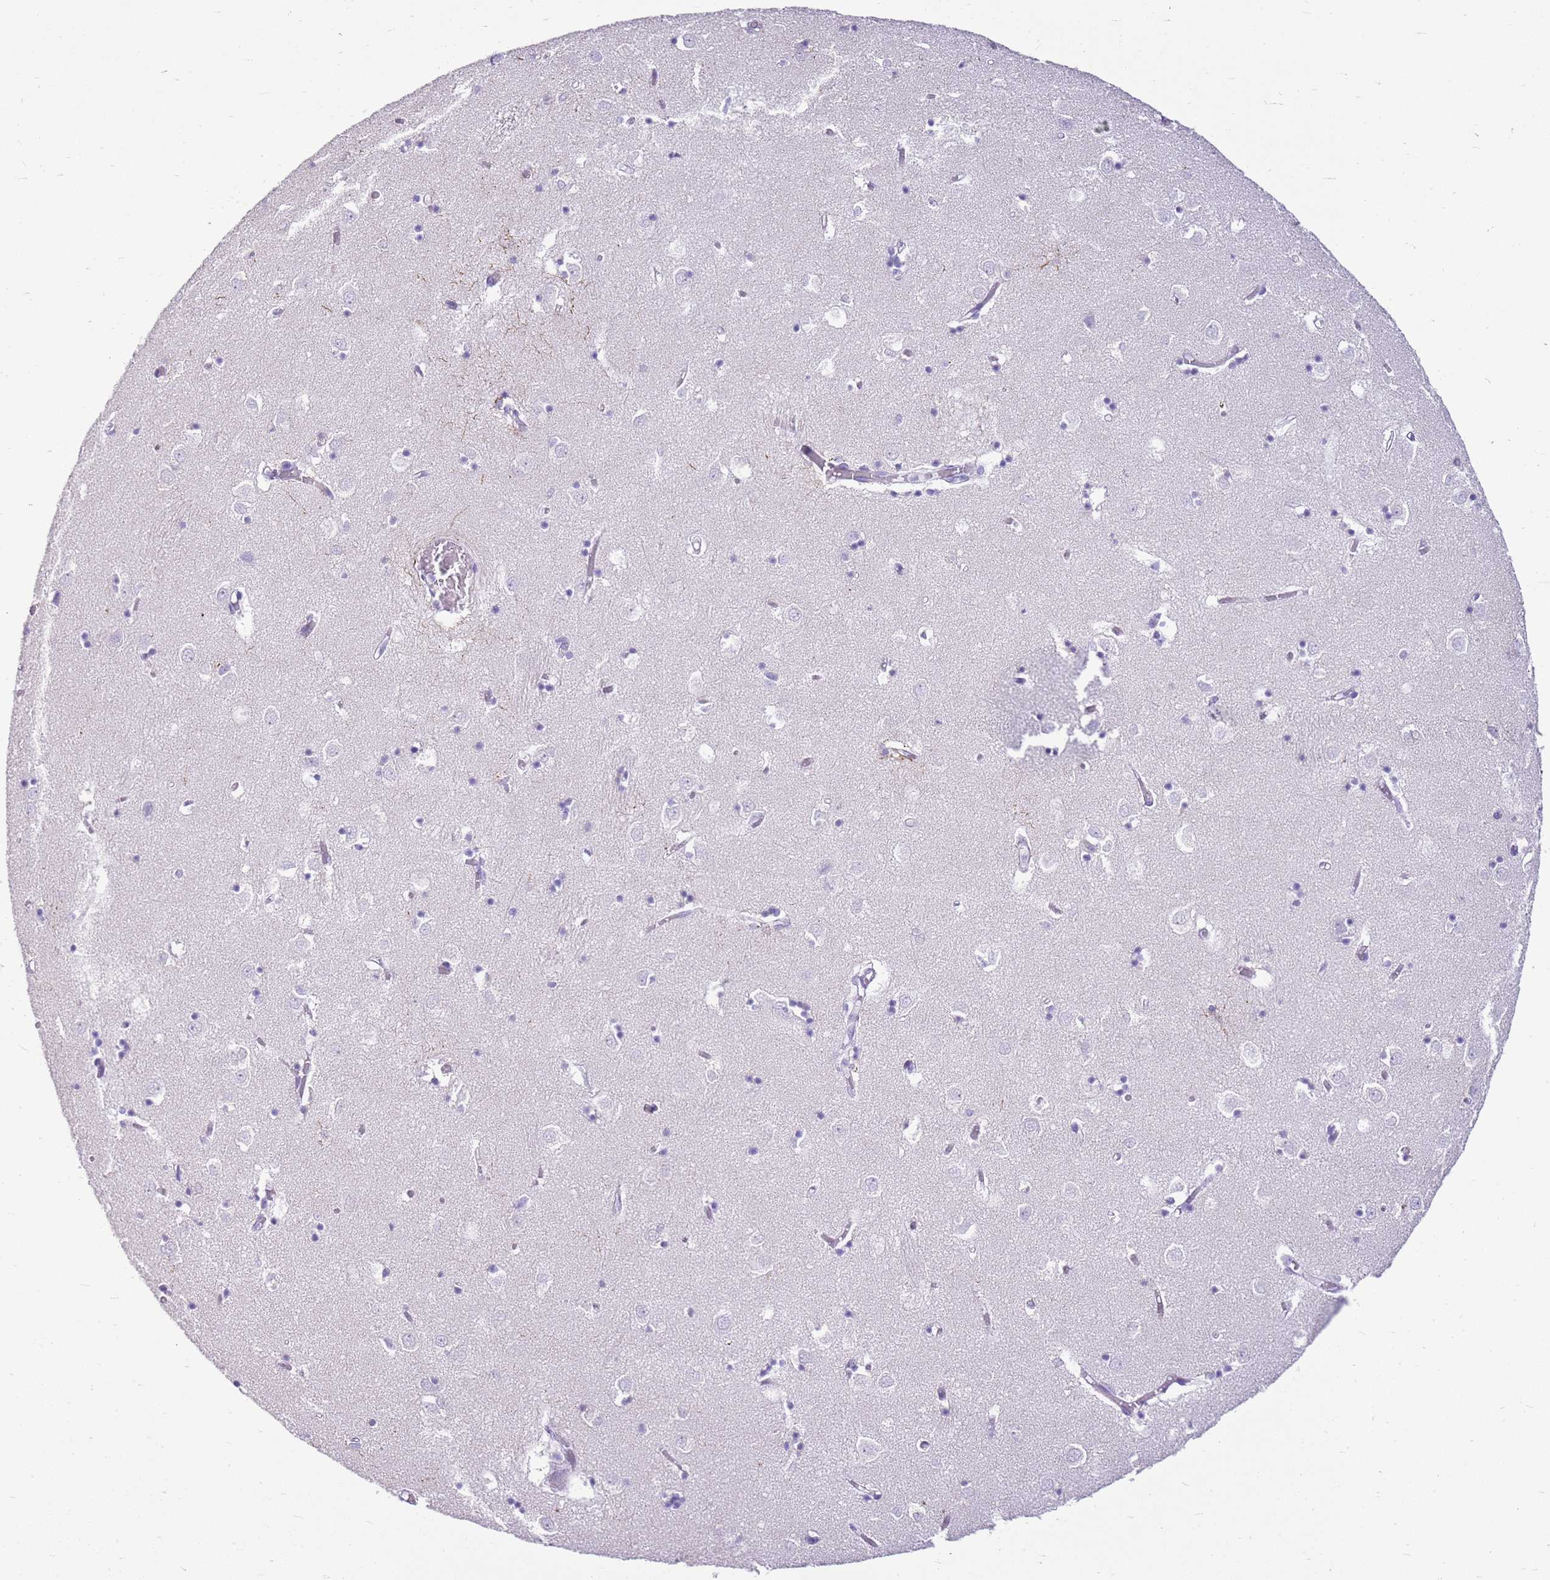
{"staining": {"intensity": "negative", "quantity": "none", "location": "none"}, "tissue": "caudate", "cell_type": "Glial cells", "image_type": "normal", "snomed": [{"axis": "morphology", "description": "Normal tissue, NOS"}, {"axis": "topography", "description": "Lateral ventricle wall"}], "caption": "Glial cells are negative for protein expression in benign human caudate. The staining was performed using DAB to visualize the protein expression in brown, while the nuclei were stained in blue with hematoxylin (Magnification: 20x).", "gene": "FABP2", "patient": {"sex": "male", "age": 70}}